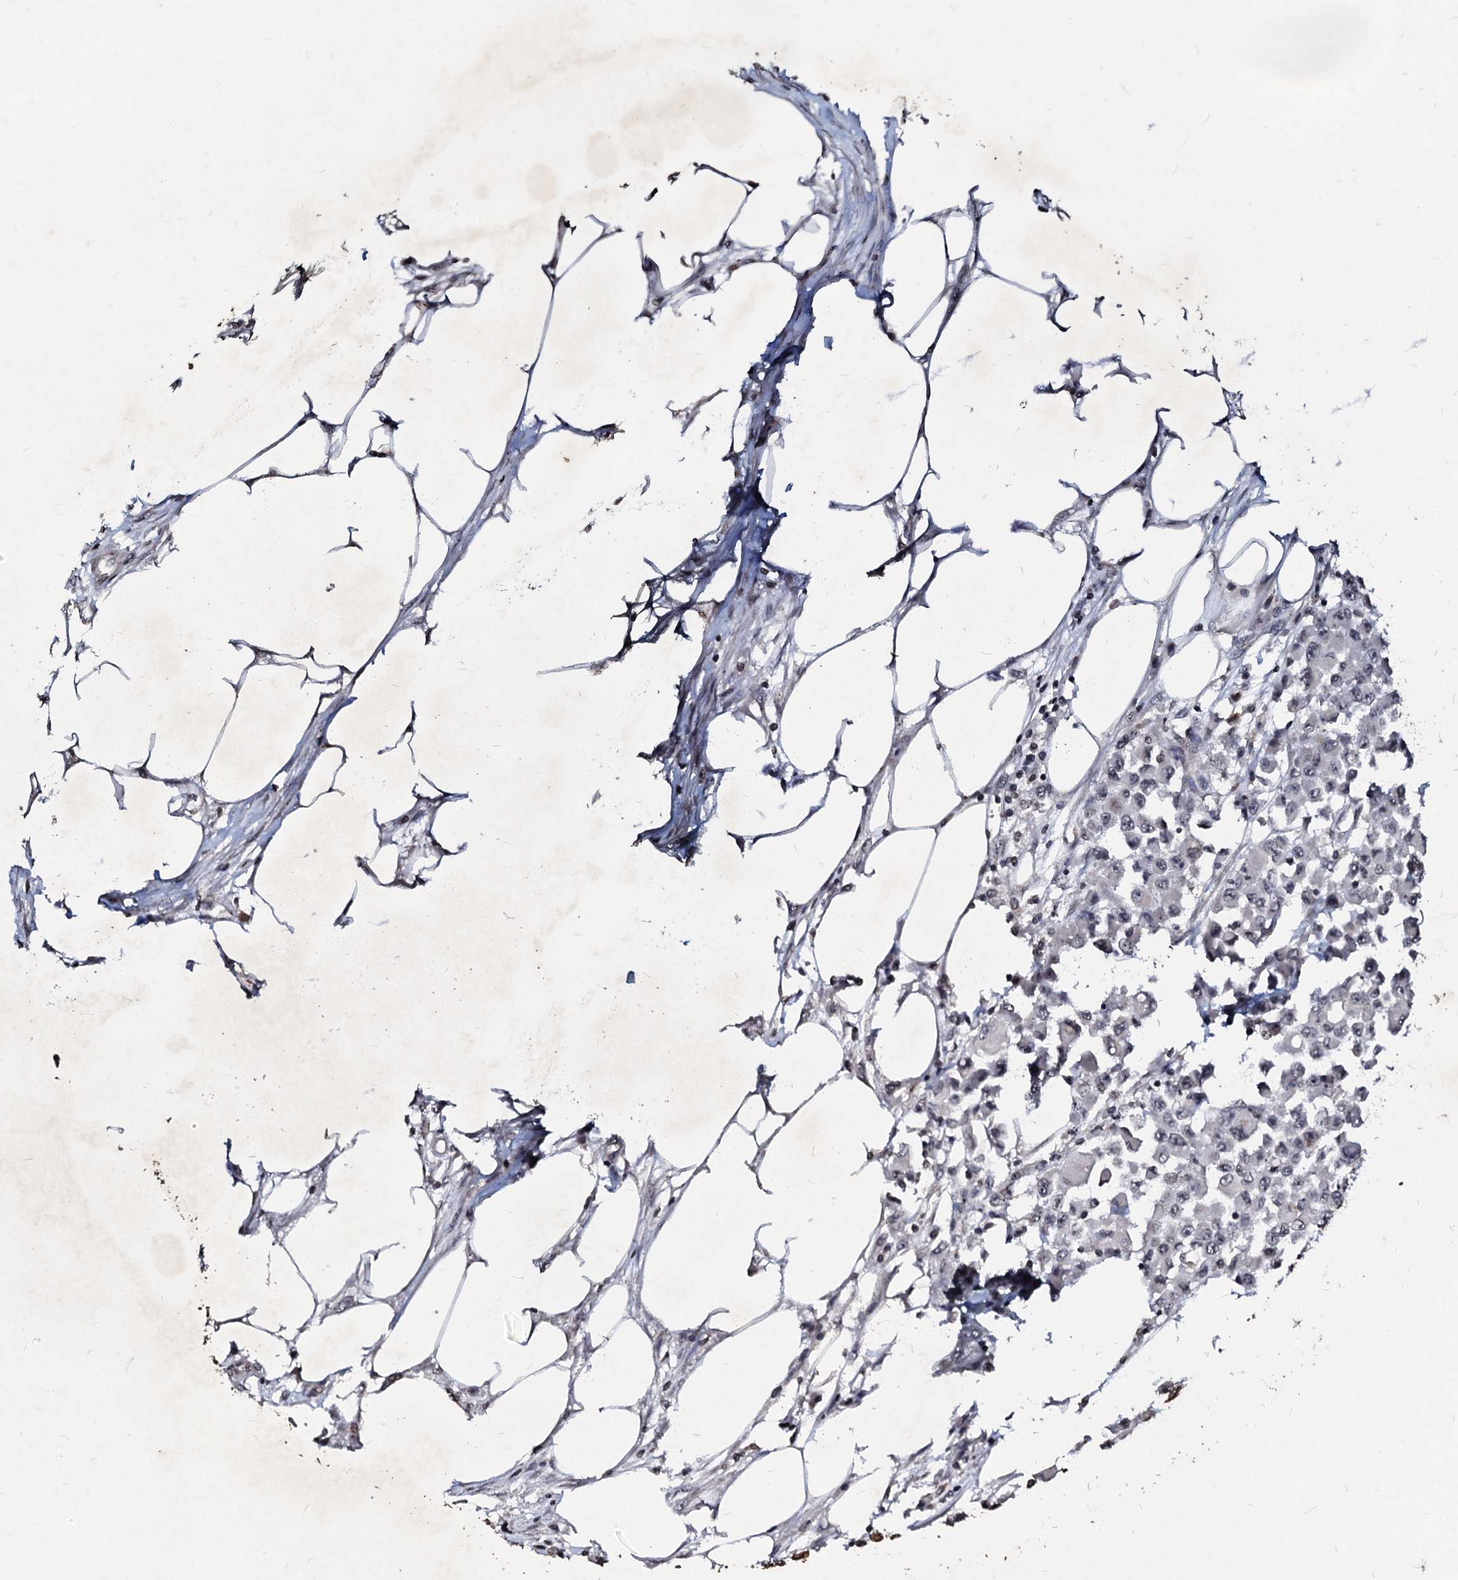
{"staining": {"intensity": "negative", "quantity": "none", "location": "none"}, "tissue": "colorectal cancer", "cell_type": "Tumor cells", "image_type": "cancer", "snomed": [{"axis": "morphology", "description": "Adenocarcinoma, NOS"}, {"axis": "topography", "description": "Colon"}], "caption": "Immunohistochemical staining of human colorectal cancer reveals no significant staining in tumor cells.", "gene": "LSM11", "patient": {"sex": "male", "age": 51}}